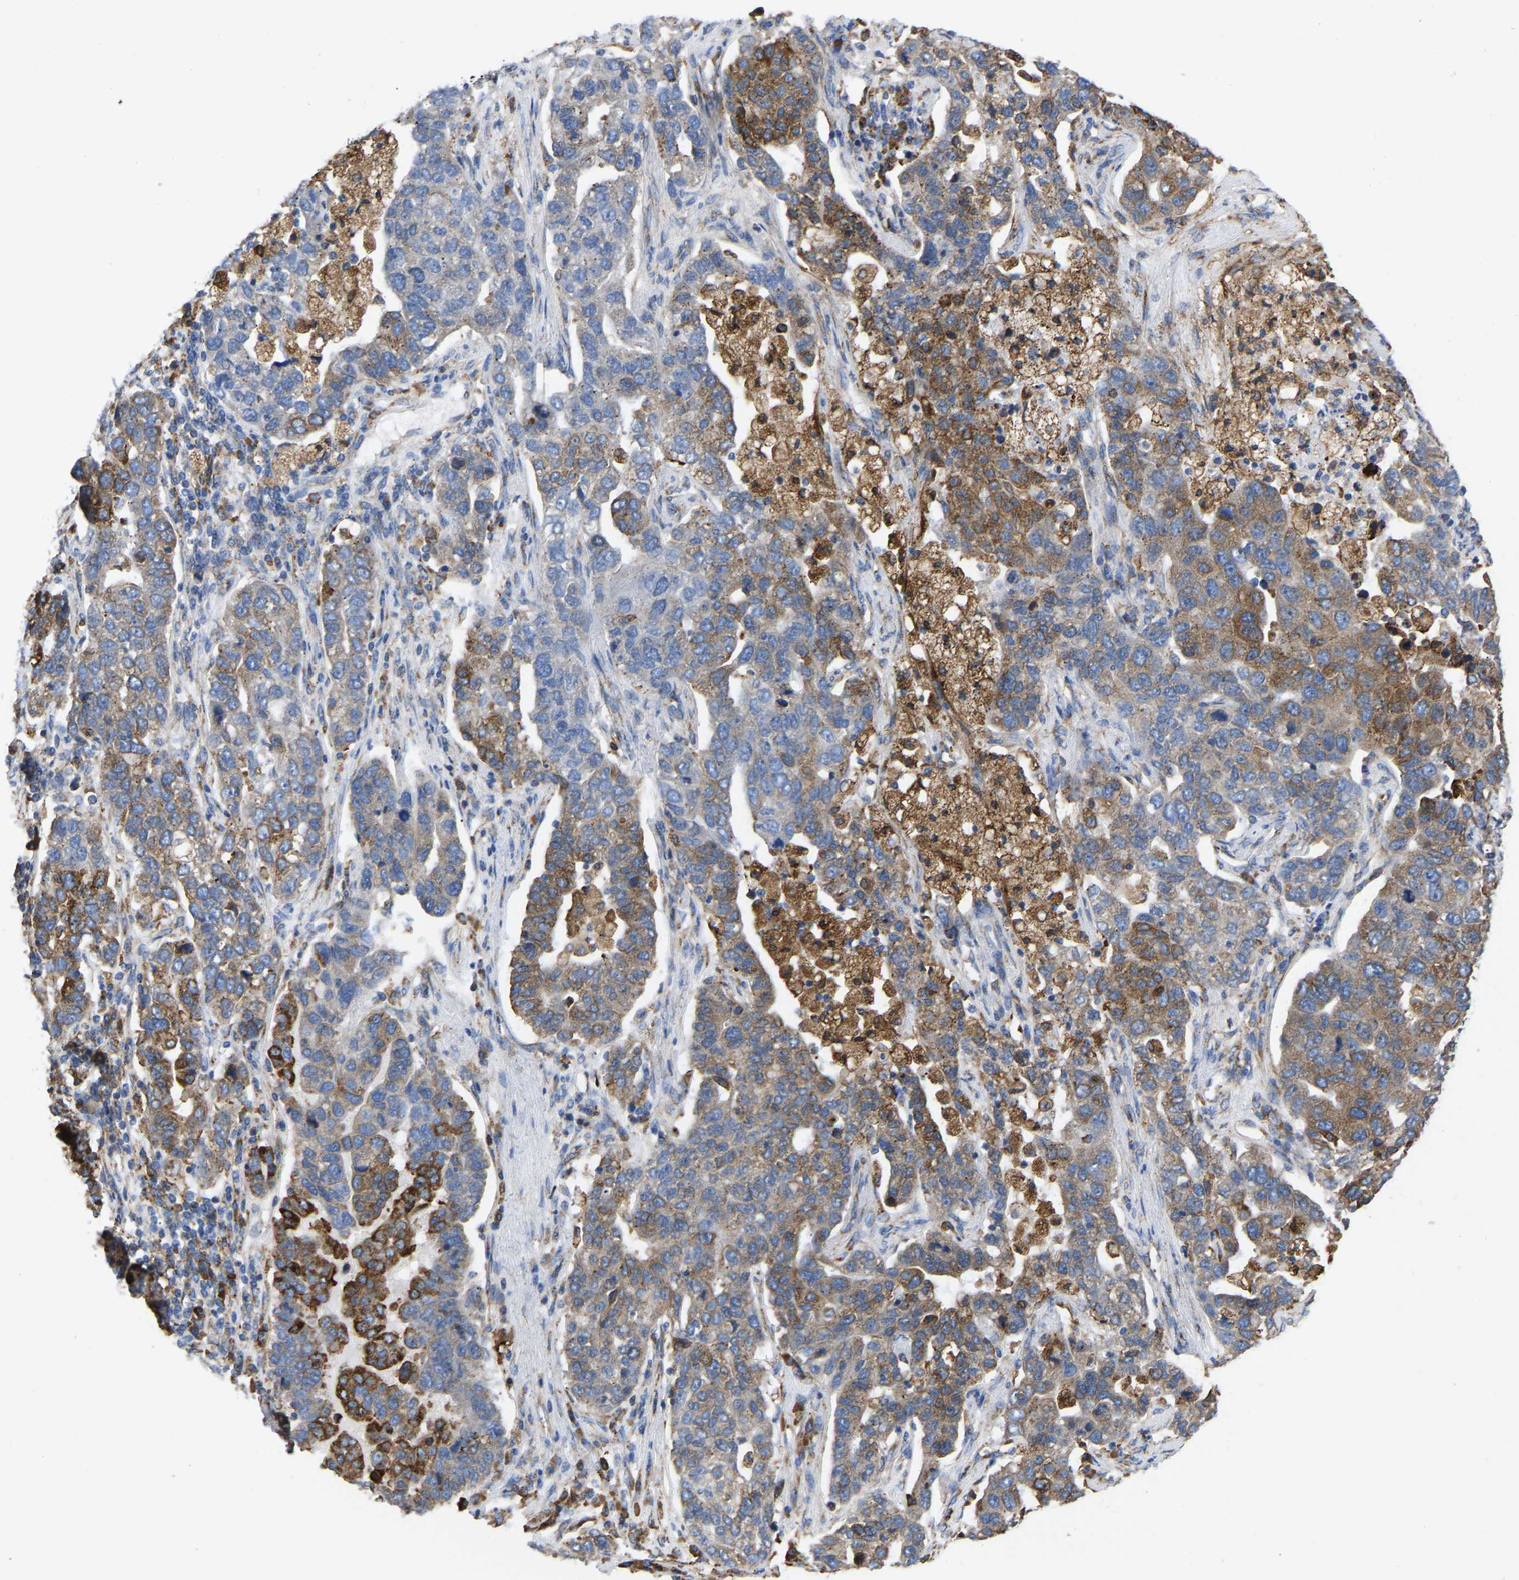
{"staining": {"intensity": "moderate", "quantity": ">75%", "location": "cytoplasmic/membranous"}, "tissue": "pancreatic cancer", "cell_type": "Tumor cells", "image_type": "cancer", "snomed": [{"axis": "morphology", "description": "Adenocarcinoma, NOS"}, {"axis": "topography", "description": "Pancreas"}], "caption": "The micrograph reveals staining of pancreatic cancer (adenocarcinoma), revealing moderate cytoplasmic/membranous protein staining (brown color) within tumor cells.", "gene": "P4HB", "patient": {"sex": "female", "age": 61}}